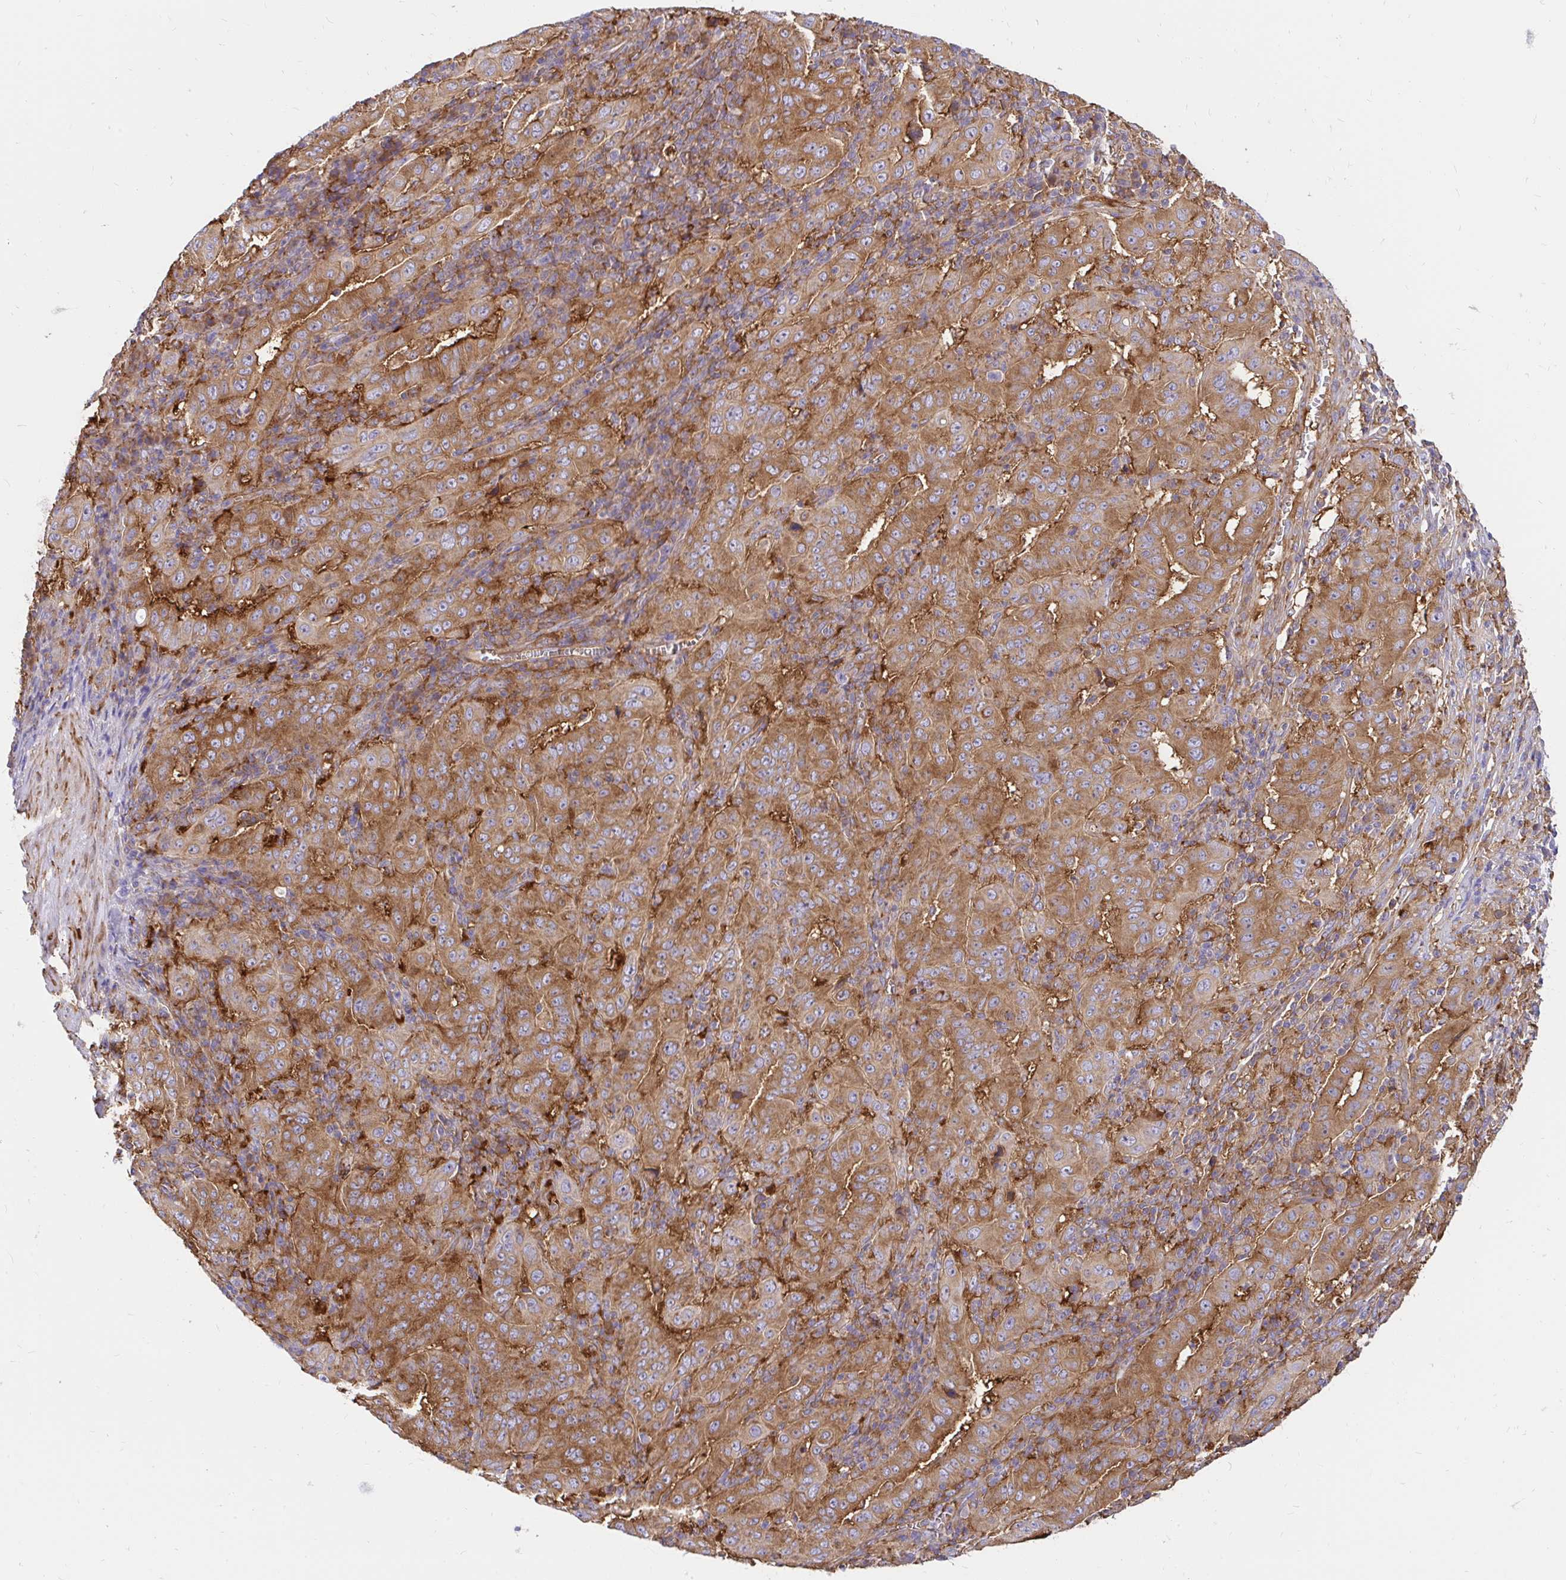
{"staining": {"intensity": "moderate", "quantity": ">75%", "location": "cytoplasmic/membranous"}, "tissue": "pancreatic cancer", "cell_type": "Tumor cells", "image_type": "cancer", "snomed": [{"axis": "morphology", "description": "Adenocarcinoma, NOS"}, {"axis": "topography", "description": "Pancreas"}], "caption": "Immunohistochemical staining of adenocarcinoma (pancreatic) reveals moderate cytoplasmic/membranous protein positivity in about >75% of tumor cells.", "gene": "ABCB10", "patient": {"sex": "male", "age": 63}}